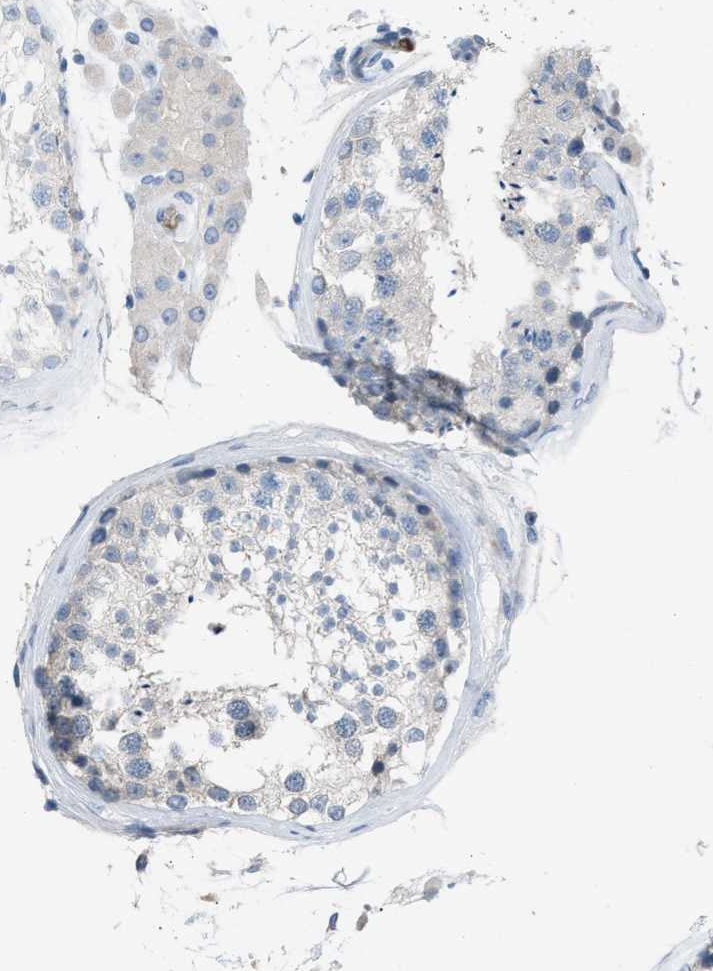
{"staining": {"intensity": "negative", "quantity": "none", "location": "none"}, "tissue": "testis", "cell_type": "Cells in seminiferous ducts", "image_type": "normal", "snomed": [{"axis": "morphology", "description": "Normal tissue, NOS"}, {"axis": "topography", "description": "Testis"}], "caption": "DAB immunohistochemical staining of benign testis shows no significant positivity in cells in seminiferous ducts.", "gene": "CFAP77", "patient": {"sex": "male", "age": 46}}